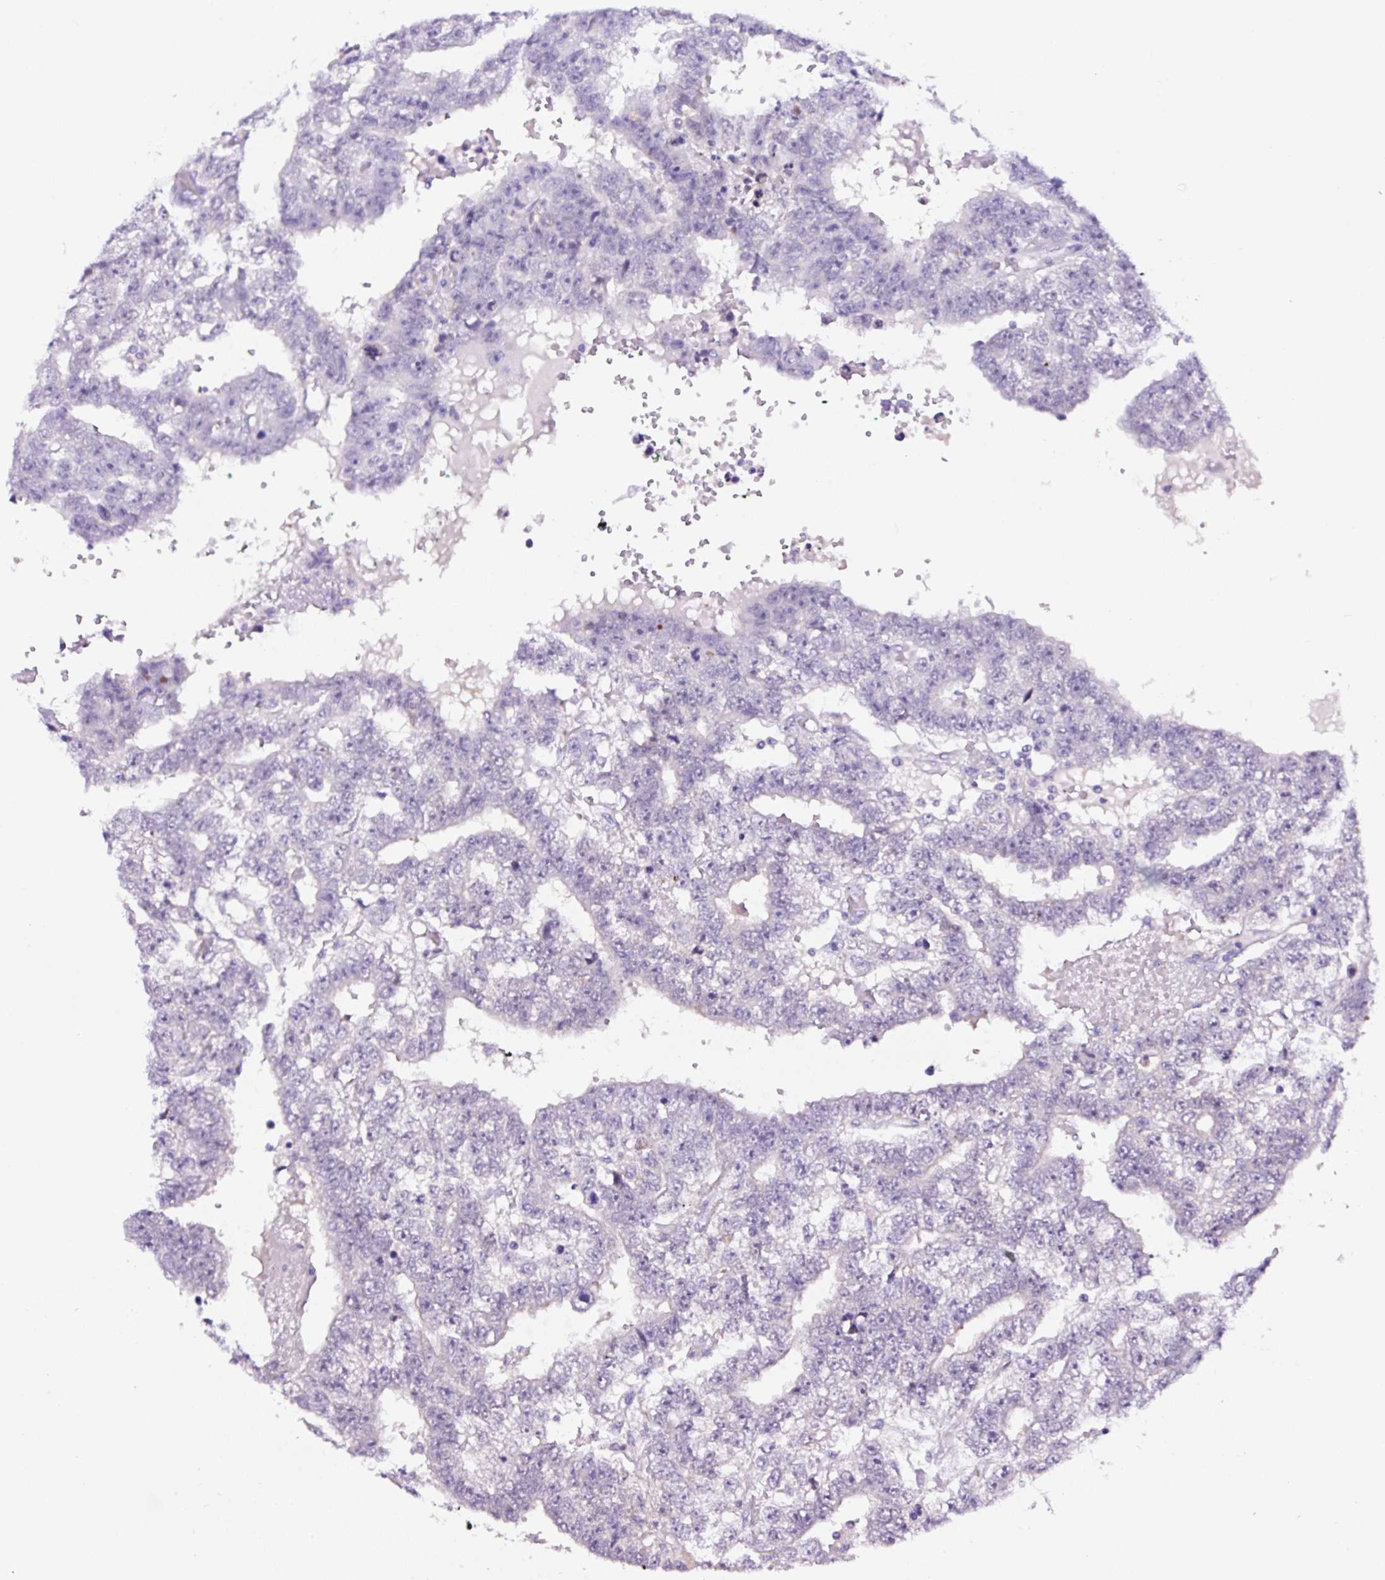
{"staining": {"intensity": "negative", "quantity": "none", "location": "none"}, "tissue": "testis cancer", "cell_type": "Tumor cells", "image_type": "cancer", "snomed": [{"axis": "morphology", "description": "Carcinoma, Embryonal, NOS"}, {"axis": "topography", "description": "Testis"}], "caption": "Testis cancer was stained to show a protein in brown. There is no significant staining in tumor cells. (DAB immunohistochemistry visualized using brightfield microscopy, high magnification).", "gene": "TAFA3", "patient": {"sex": "male", "age": 25}}